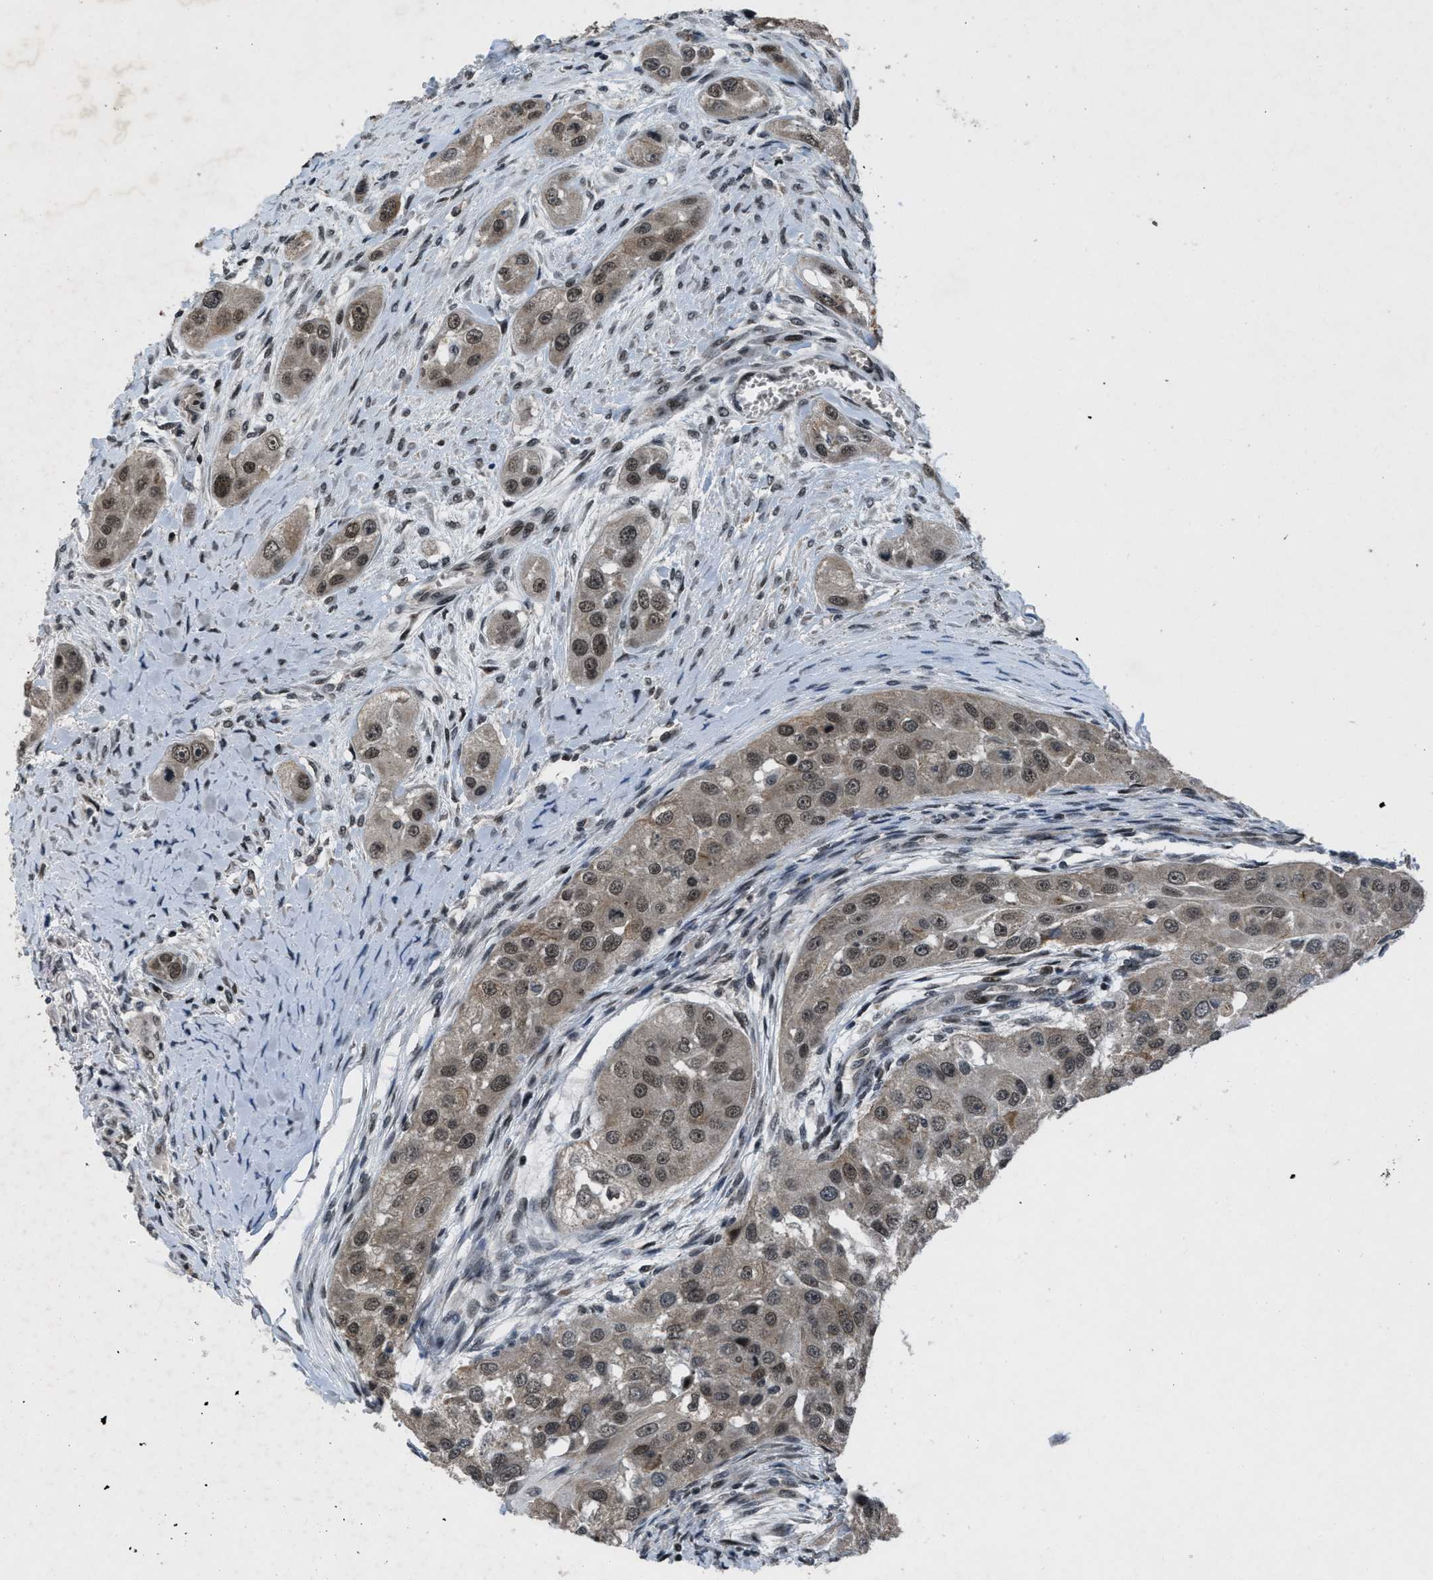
{"staining": {"intensity": "weak", "quantity": ">75%", "location": "nuclear"}, "tissue": "head and neck cancer", "cell_type": "Tumor cells", "image_type": "cancer", "snomed": [{"axis": "morphology", "description": "Normal tissue, NOS"}, {"axis": "morphology", "description": "Squamous cell carcinoma, NOS"}, {"axis": "topography", "description": "Skeletal muscle"}, {"axis": "topography", "description": "Head-Neck"}], "caption": "Head and neck squamous cell carcinoma stained with a protein marker shows weak staining in tumor cells.", "gene": "ZNHIT1", "patient": {"sex": "male", "age": 51}}